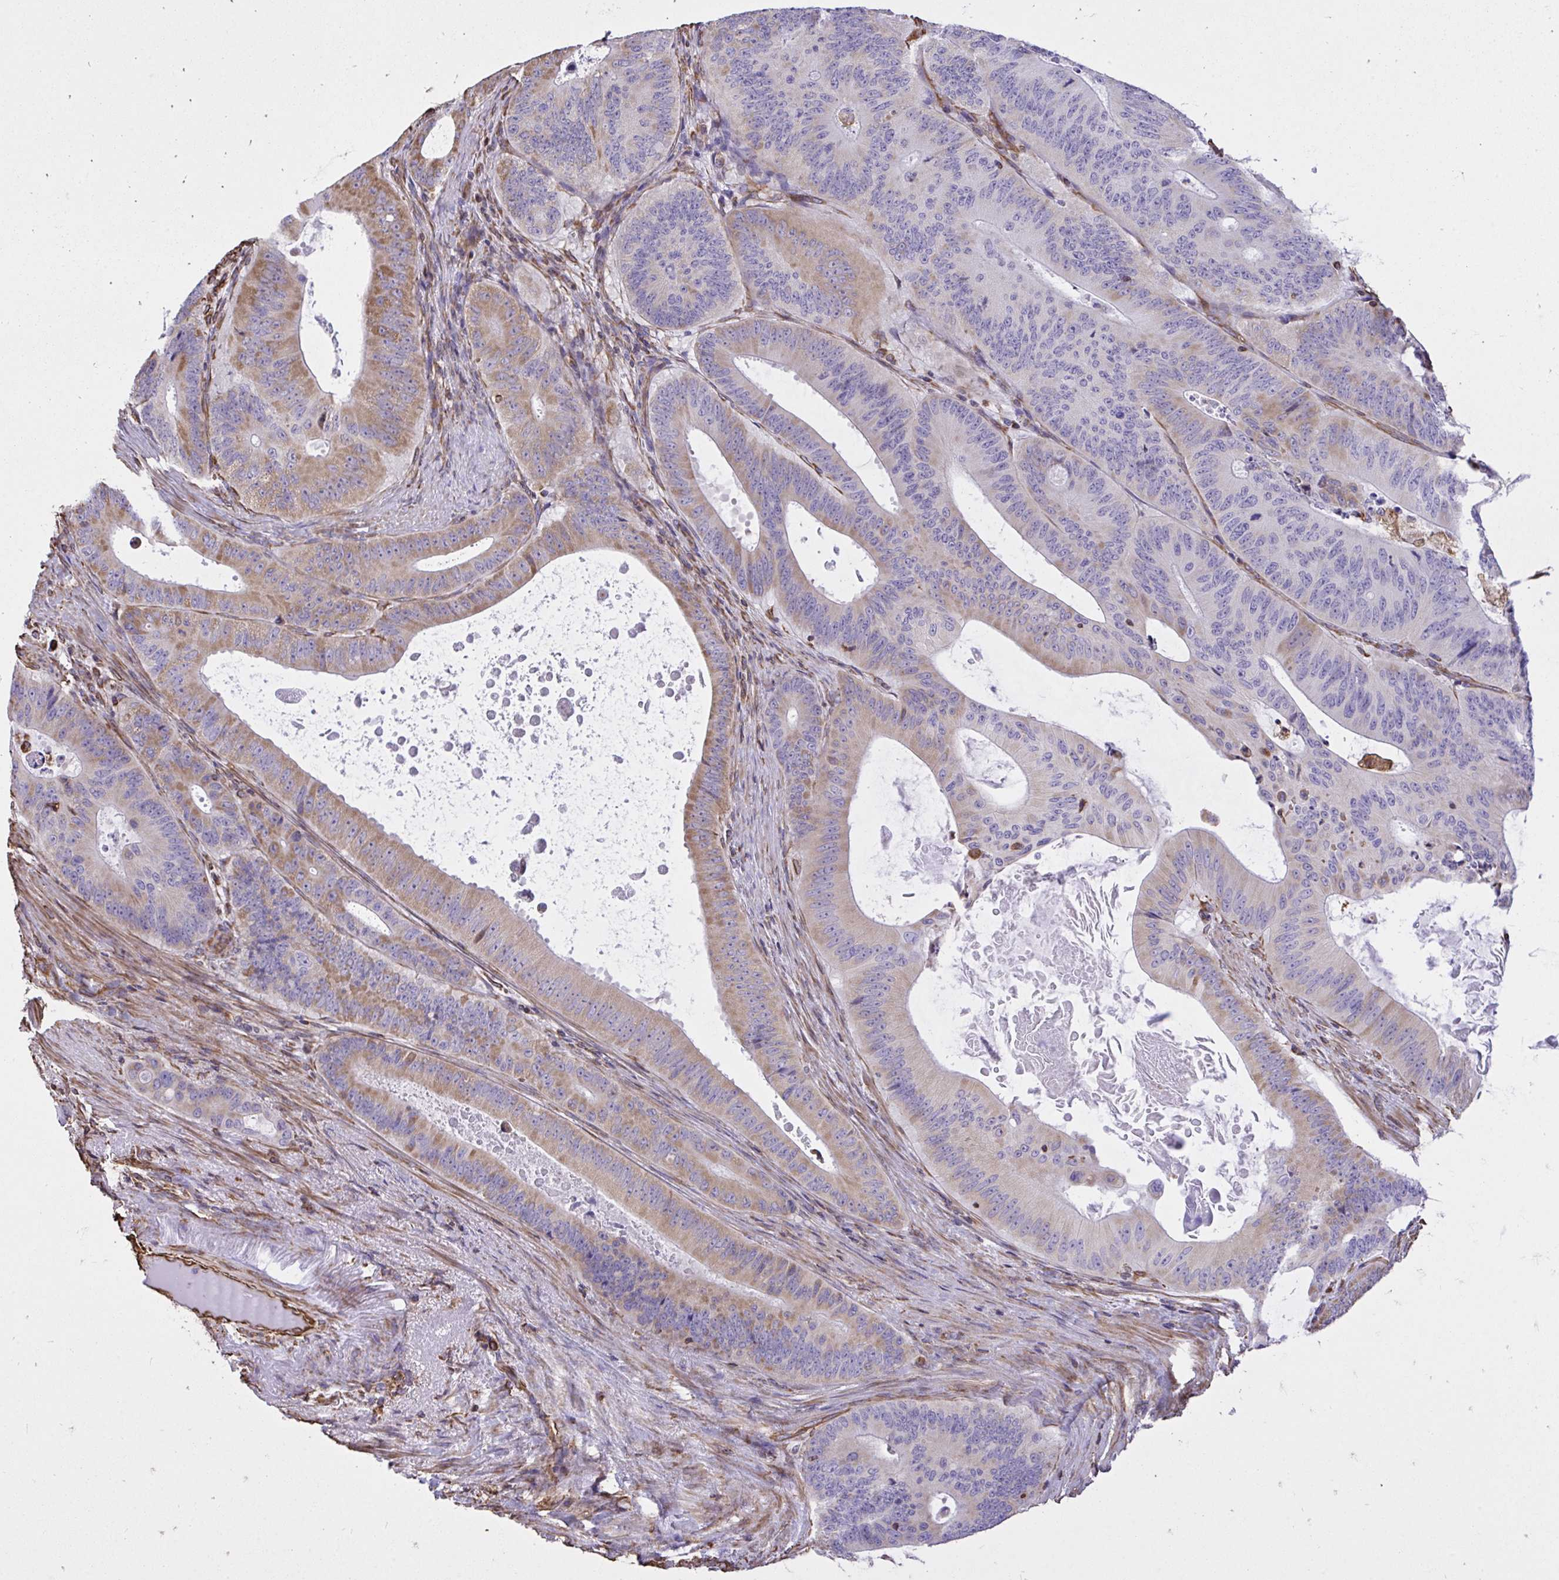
{"staining": {"intensity": "moderate", "quantity": "25%-75%", "location": "cytoplasmic/membranous"}, "tissue": "colorectal cancer", "cell_type": "Tumor cells", "image_type": "cancer", "snomed": [{"axis": "morphology", "description": "Adenocarcinoma, NOS"}, {"axis": "topography", "description": "Colon"}], "caption": "IHC staining of colorectal cancer, which displays medium levels of moderate cytoplasmic/membranous positivity in approximately 25%-75% of tumor cells indicating moderate cytoplasmic/membranous protein positivity. The staining was performed using DAB (3,3'-diaminobenzidine) (brown) for protein detection and nuclei were counterstained in hematoxylin (blue).", "gene": "RNF103", "patient": {"sex": "male", "age": 62}}